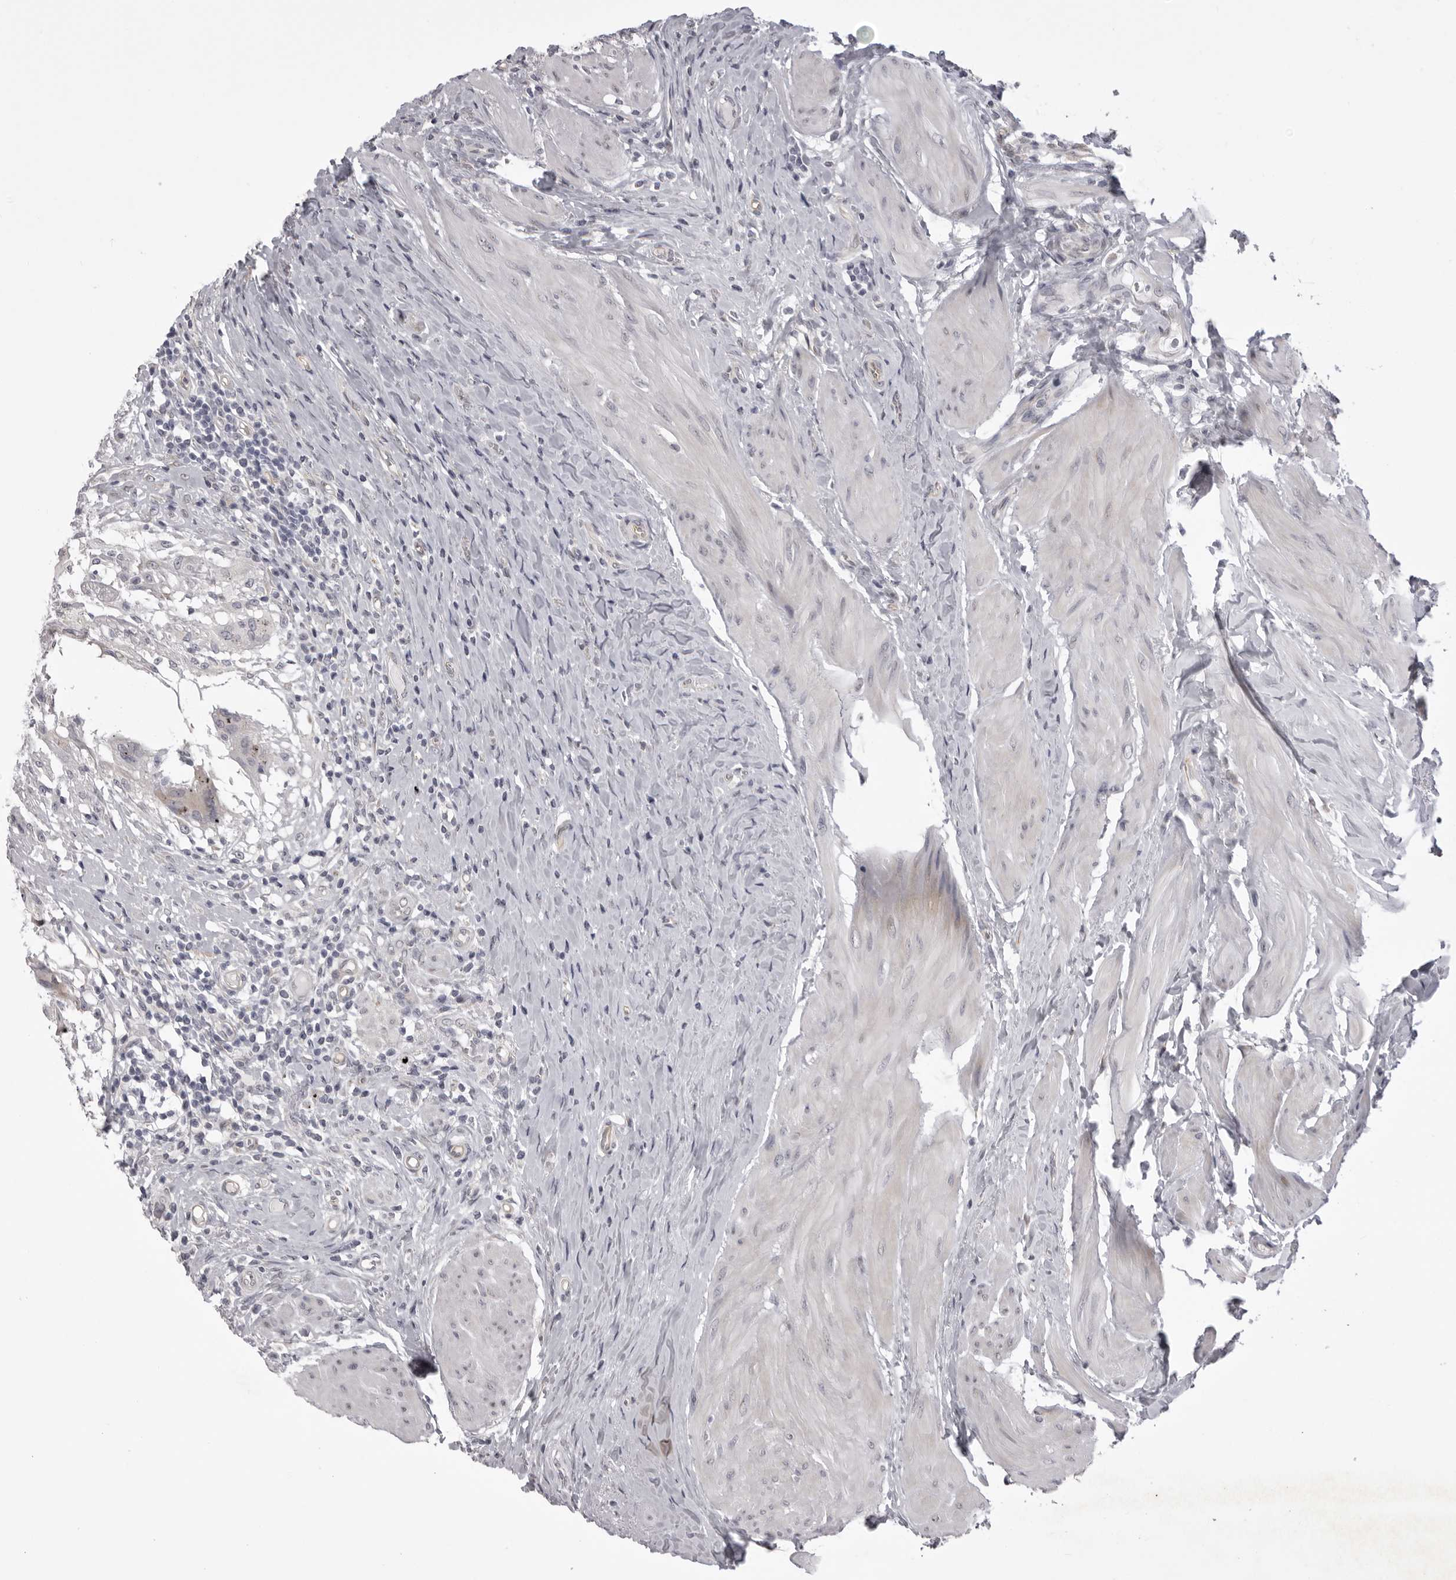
{"staining": {"intensity": "negative", "quantity": "none", "location": "none"}, "tissue": "urothelial cancer", "cell_type": "Tumor cells", "image_type": "cancer", "snomed": [{"axis": "morphology", "description": "Normal tissue, NOS"}, {"axis": "morphology", "description": "Urothelial carcinoma, Low grade"}, {"axis": "topography", "description": "Smooth muscle"}, {"axis": "topography", "description": "Urinary bladder"}], "caption": "This is an IHC micrograph of human low-grade urothelial carcinoma. There is no staining in tumor cells.", "gene": "EPHA10", "patient": {"sex": "male", "age": 60}}